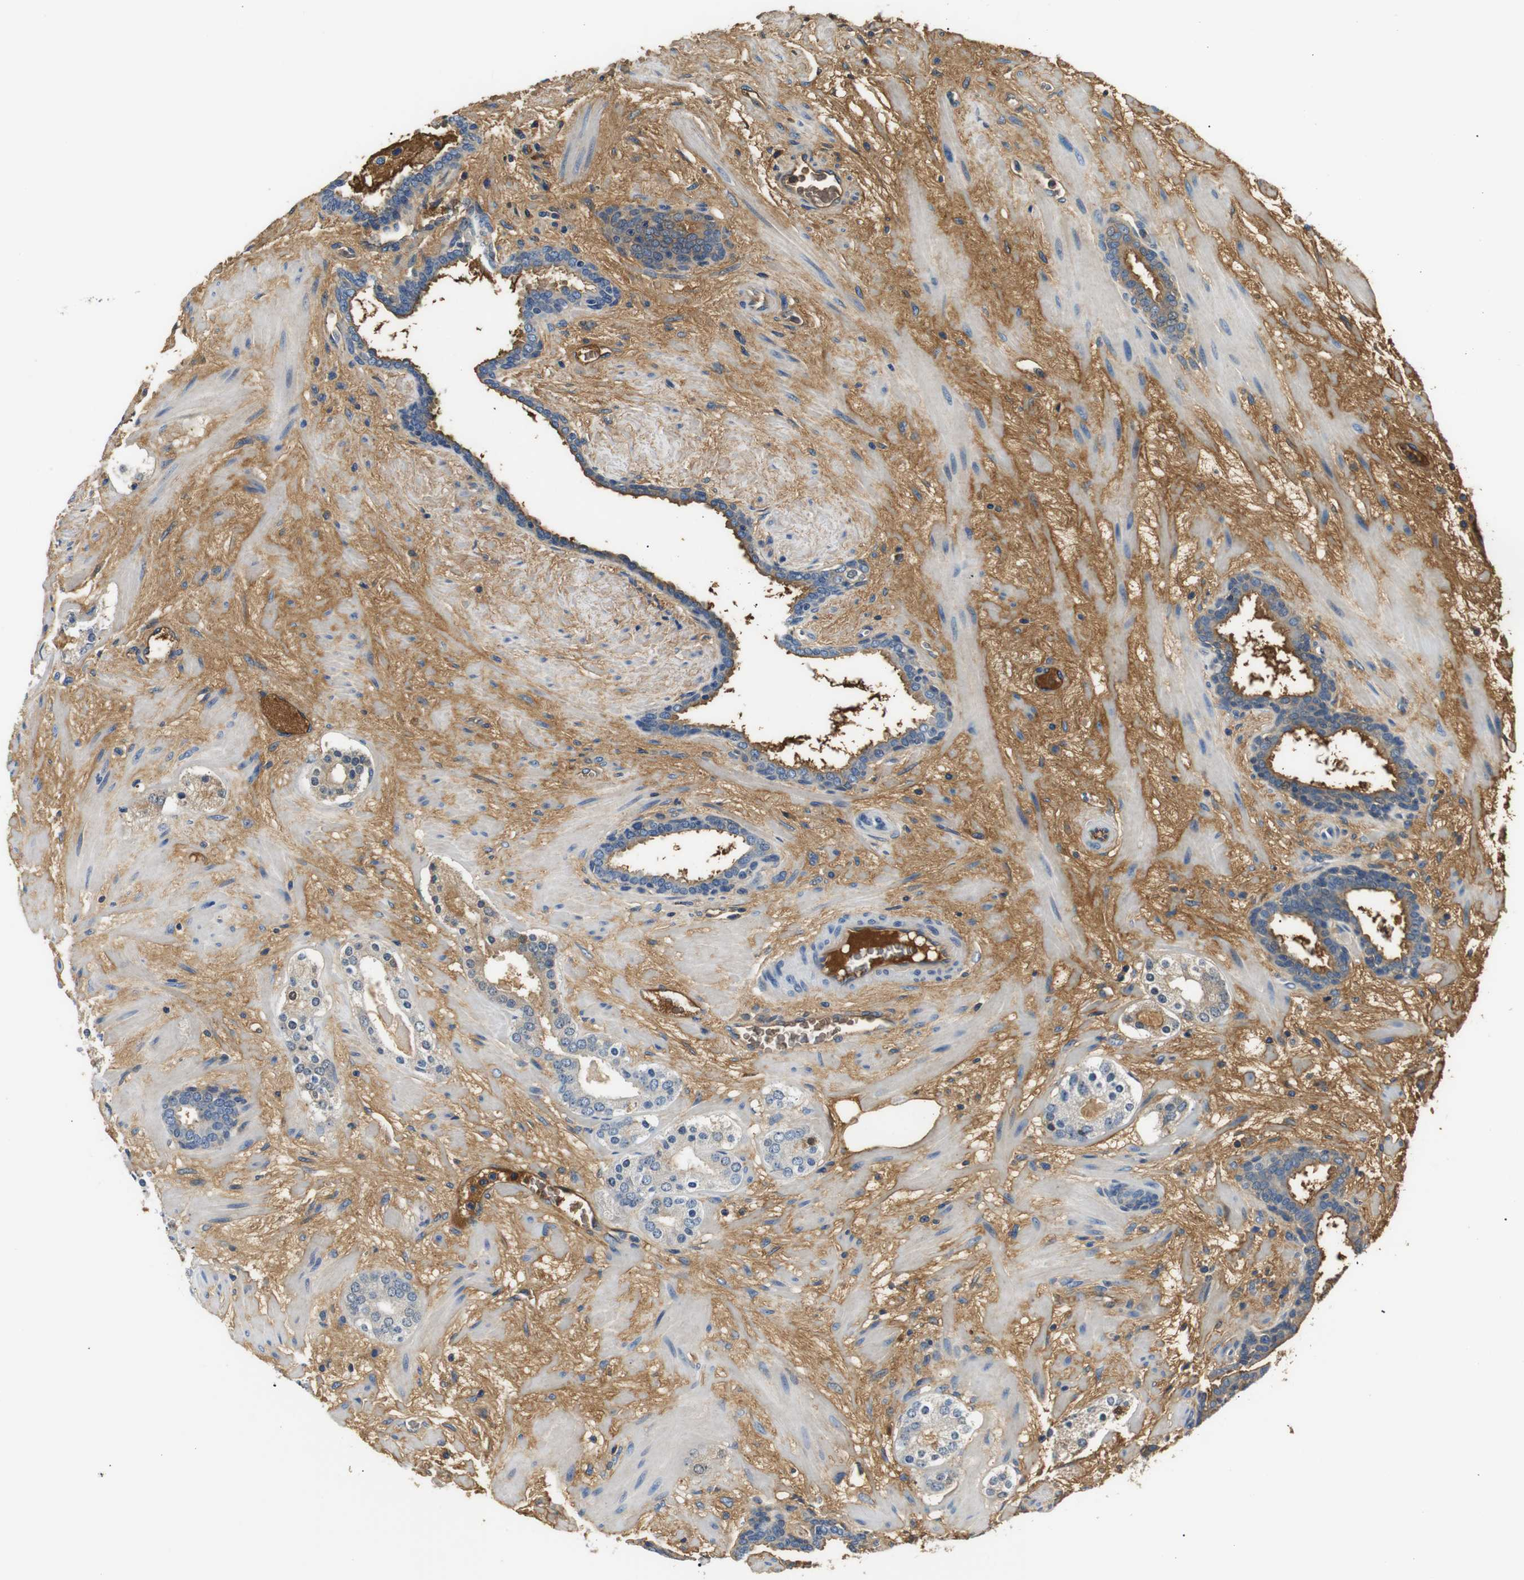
{"staining": {"intensity": "moderate", "quantity": "<25%", "location": "cytoplasmic/membranous"}, "tissue": "prostate cancer", "cell_type": "Tumor cells", "image_type": "cancer", "snomed": [{"axis": "morphology", "description": "Adenocarcinoma, Low grade"}, {"axis": "topography", "description": "Prostate"}], "caption": "Prostate cancer tissue demonstrates moderate cytoplasmic/membranous expression in about <25% of tumor cells", "gene": "LHCGR", "patient": {"sex": "male", "age": 63}}